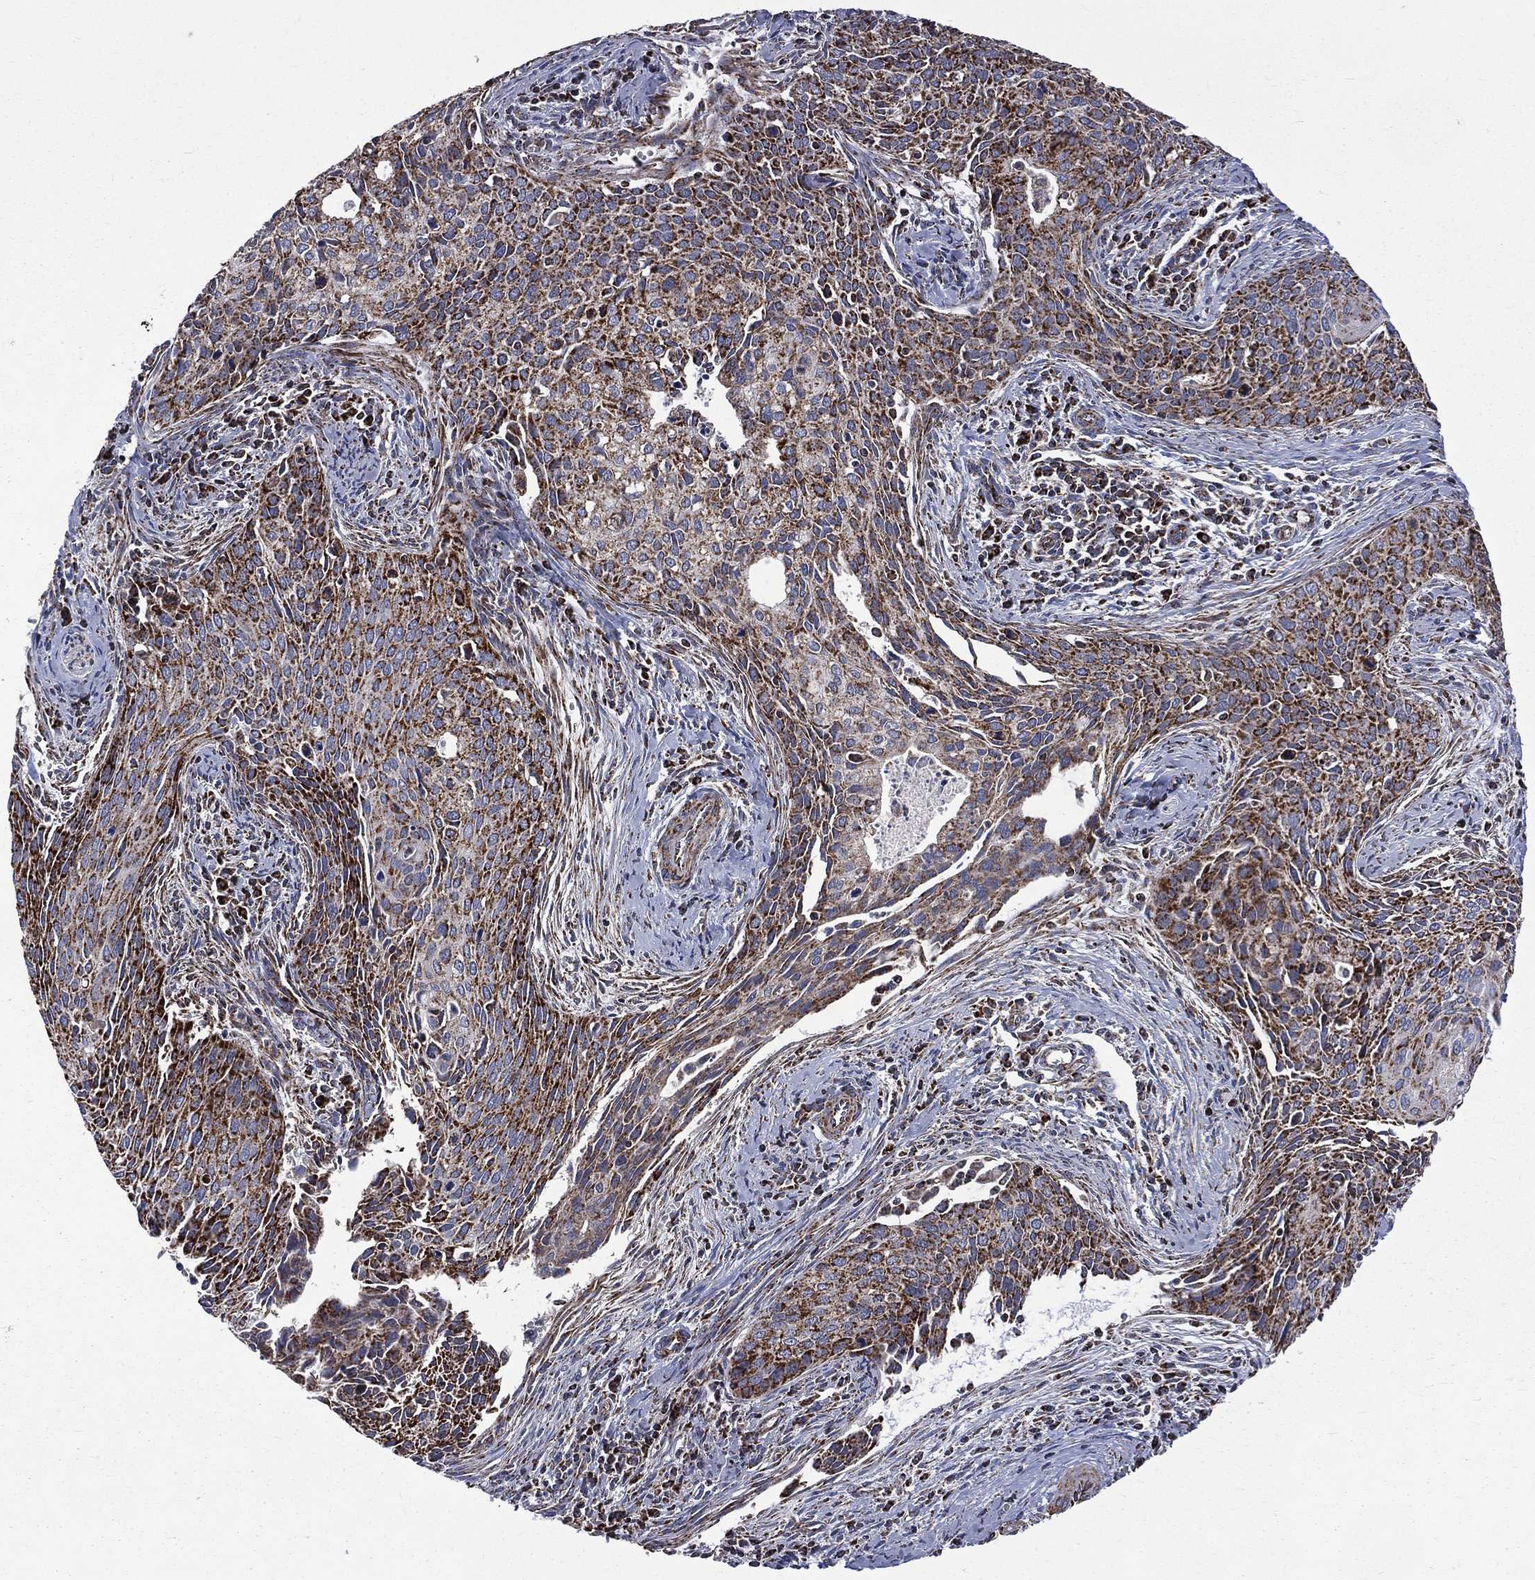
{"staining": {"intensity": "strong", "quantity": ">75%", "location": "cytoplasmic/membranous"}, "tissue": "cervical cancer", "cell_type": "Tumor cells", "image_type": "cancer", "snomed": [{"axis": "morphology", "description": "Squamous cell carcinoma, NOS"}, {"axis": "topography", "description": "Cervix"}], "caption": "Immunohistochemical staining of human cervical cancer displays high levels of strong cytoplasmic/membranous protein positivity in approximately >75% of tumor cells.", "gene": "GOT2", "patient": {"sex": "female", "age": 29}}